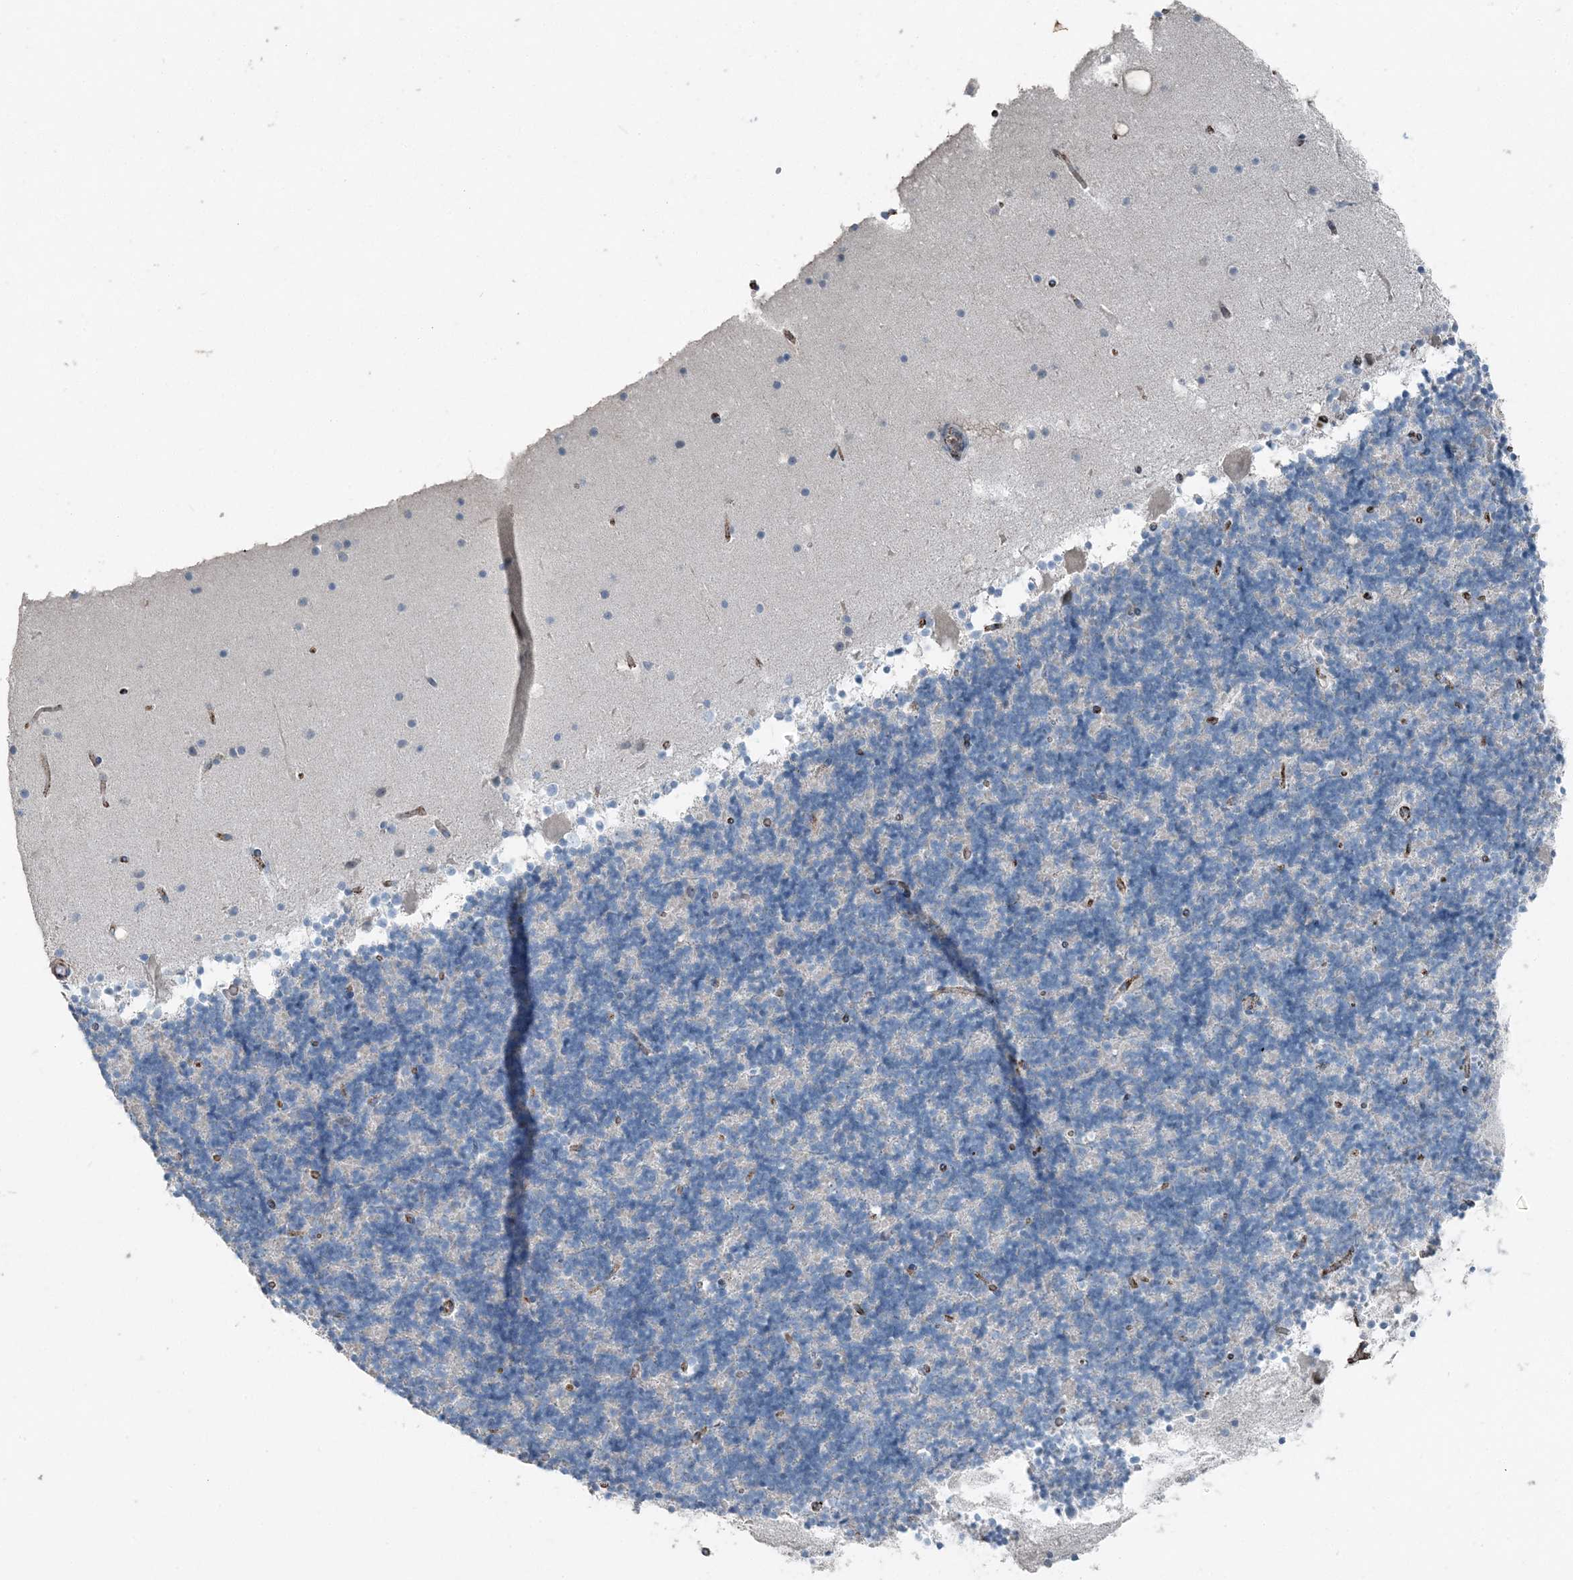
{"staining": {"intensity": "negative", "quantity": "none", "location": "none"}, "tissue": "cerebellum", "cell_type": "Cells in granular layer", "image_type": "normal", "snomed": [{"axis": "morphology", "description": "Normal tissue, NOS"}, {"axis": "topography", "description": "Cerebellum"}], "caption": "A photomicrograph of cerebellum stained for a protein reveals no brown staining in cells in granular layer.", "gene": "ELOVL7", "patient": {"sex": "male", "age": 57}}